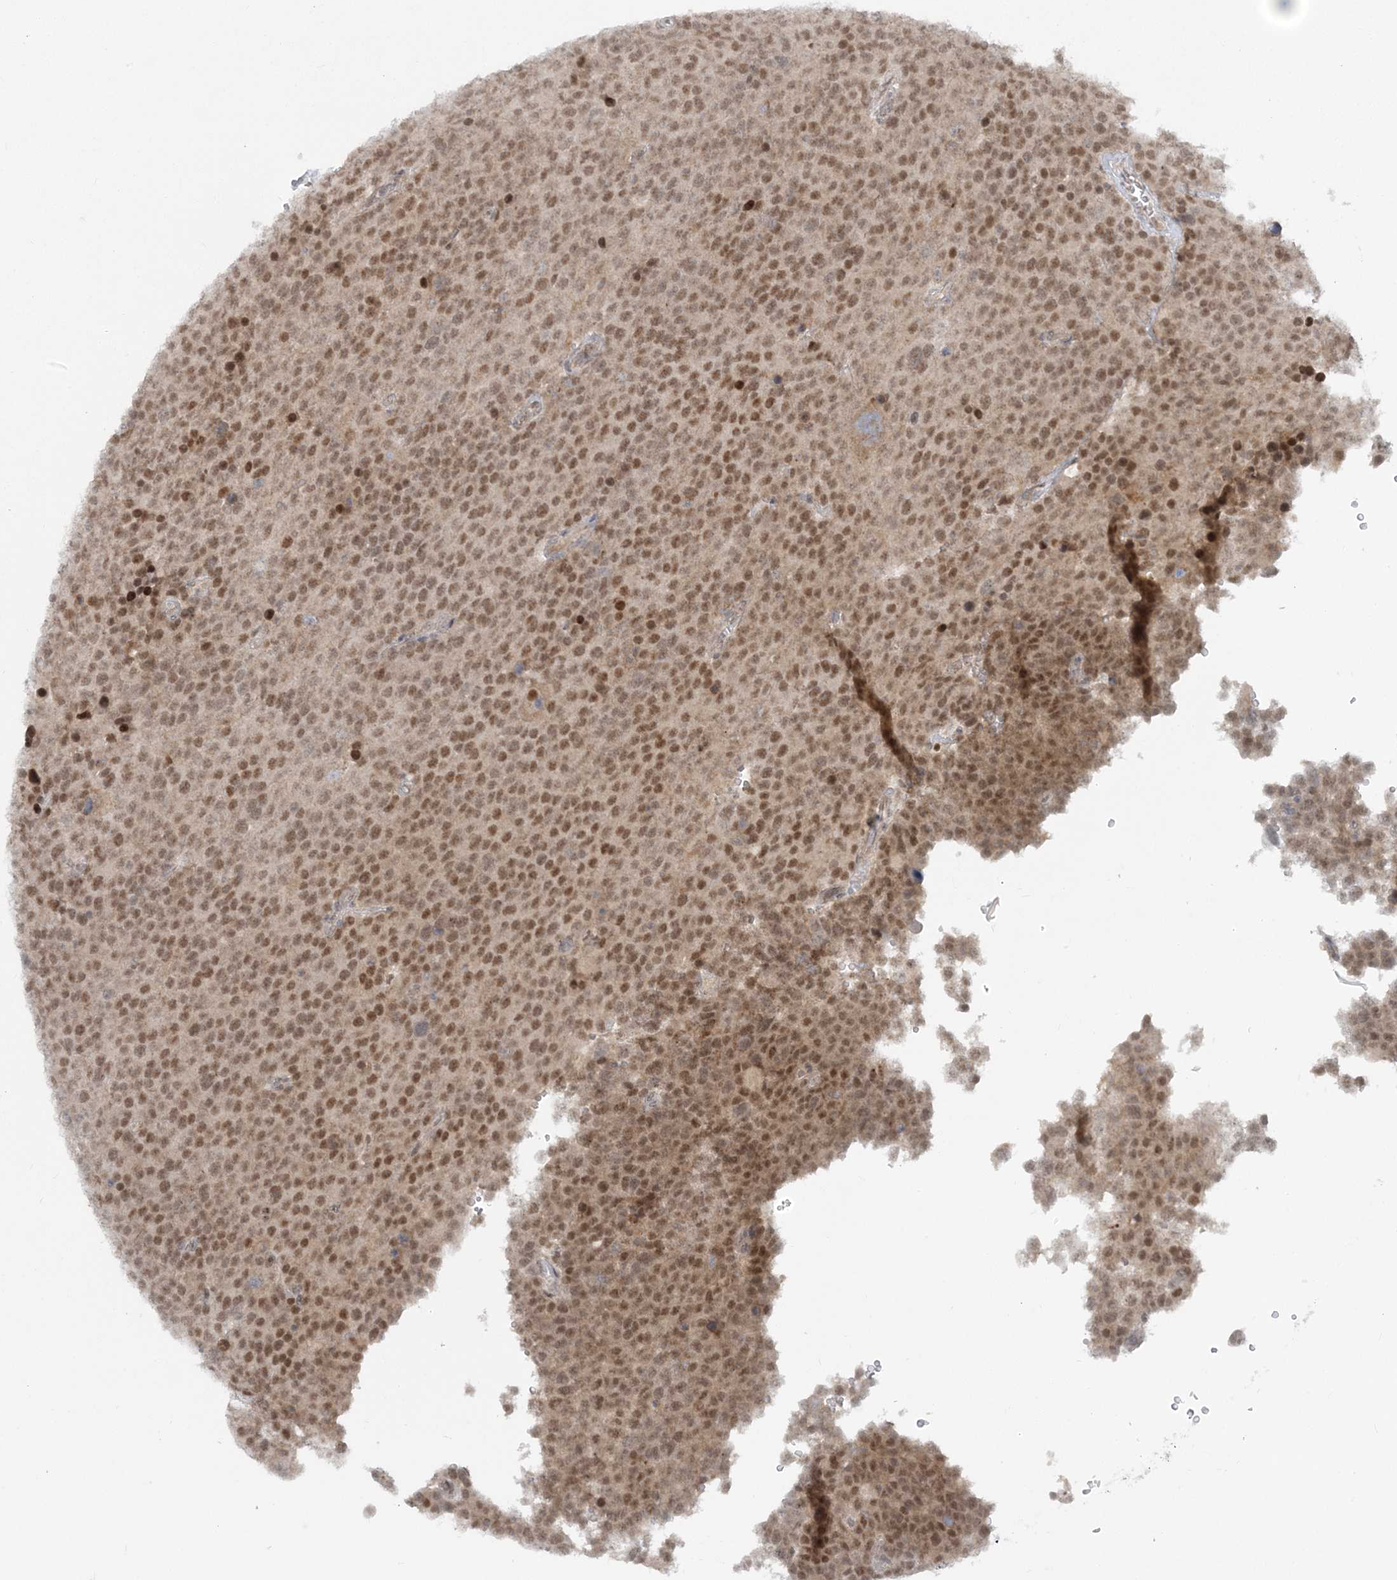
{"staining": {"intensity": "moderate", "quantity": ">75%", "location": "nuclear"}, "tissue": "testis cancer", "cell_type": "Tumor cells", "image_type": "cancer", "snomed": [{"axis": "morphology", "description": "Seminoma, NOS"}, {"axis": "topography", "description": "Testis"}], "caption": "Testis seminoma tissue demonstrates moderate nuclear staining in approximately >75% of tumor cells, visualized by immunohistochemistry. (DAB = brown stain, brightfield microscopy at high magnification).", "gene": "ATP11A", "patient": {"sex": "male", "age": 71}}